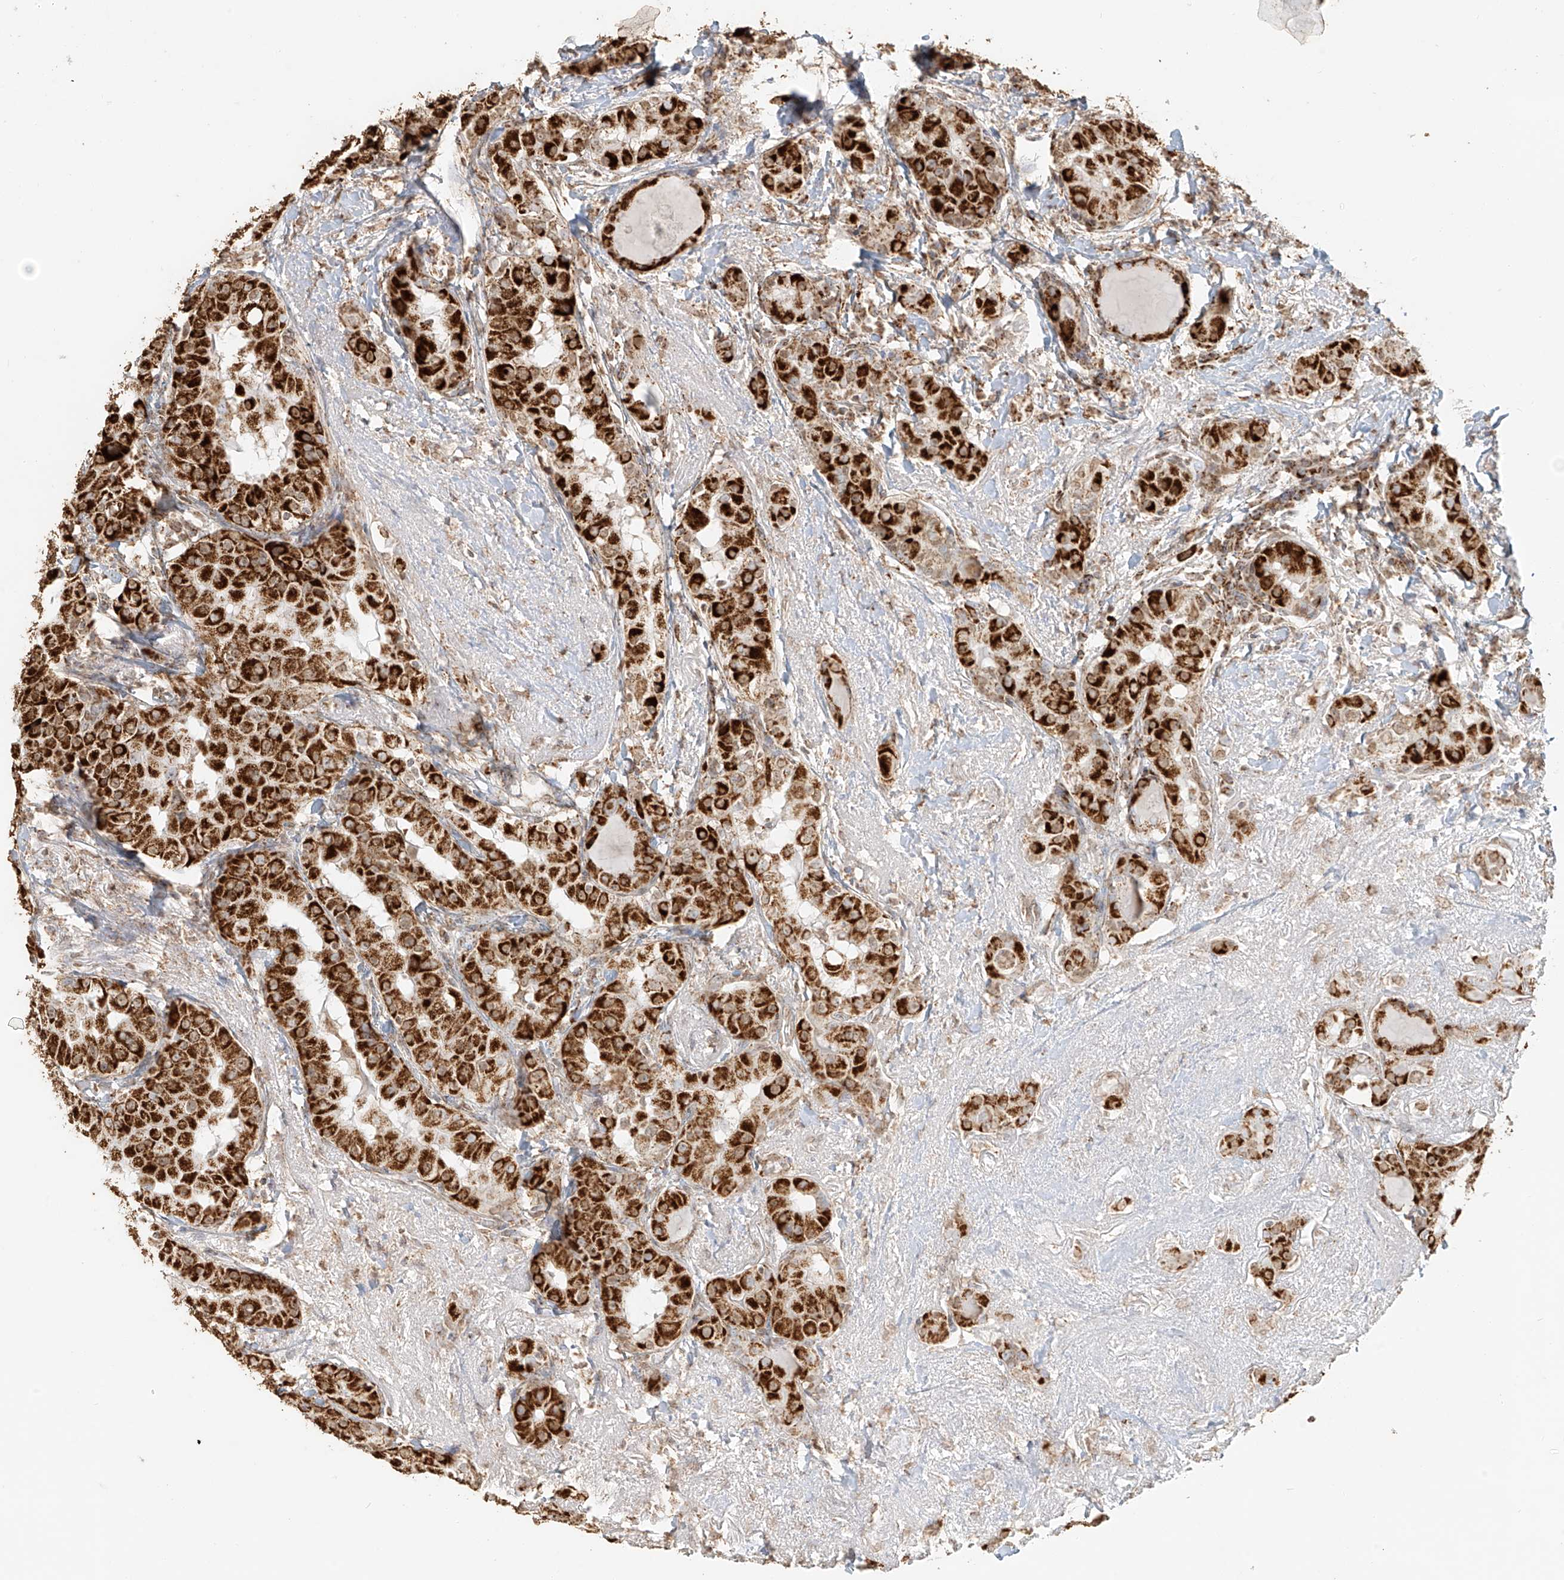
{"staining": {"intensity": "strong", "quantity": ">75%", "location": "cytoplasmic/membranous"}, "tissue": "thyroid cancer", "cell_type": "Tumor cells", "image_type": "cancer", "snomed": [{"axis": "morphology", "description": "Papillary adenocarcinoma, NOS"}, {"axis": "topography", "description": "Thyroid gland"}], "caption": "Papillary adenocarcinoma (thyroid) stained for a protein displays strong cytoplasmic/membranous positivity in tumor cells.", "gene": "MIPEP", "patient": {"sex": "male", "age": 33}}